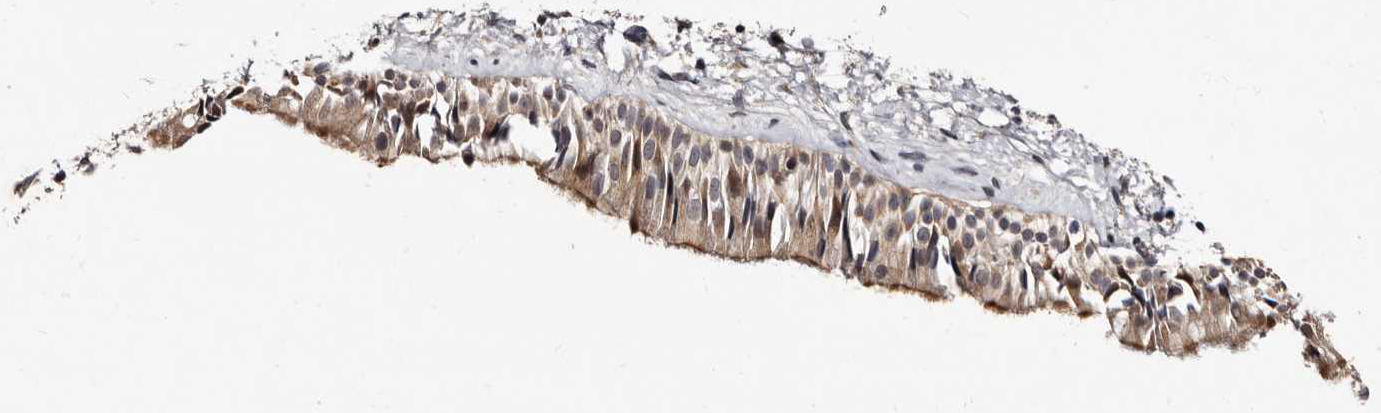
{"staining": {"intensity": "moderate", "quantity": "25%-75%", "location": "cytoplasmic/membranous"}, "tissue": "nasopharynx", "cell_type": "Respiratory epithelial cells", "image_type": "normal", "snomed": [{"axis": "morphology", "description": "Normal tissue, NOS"}, {"axis": "topography", "description": "Nasopharynx"}], "caption": "Immunohistochemical staining of normal nasopharynx reveals 25%-75% levels of moderate cytoplasmic/membranous protein positivity in about 25%-75% of respiratory epithelial cells.", "gene": "LANCL2", "patient": {"sex": "male", "age": 22}}